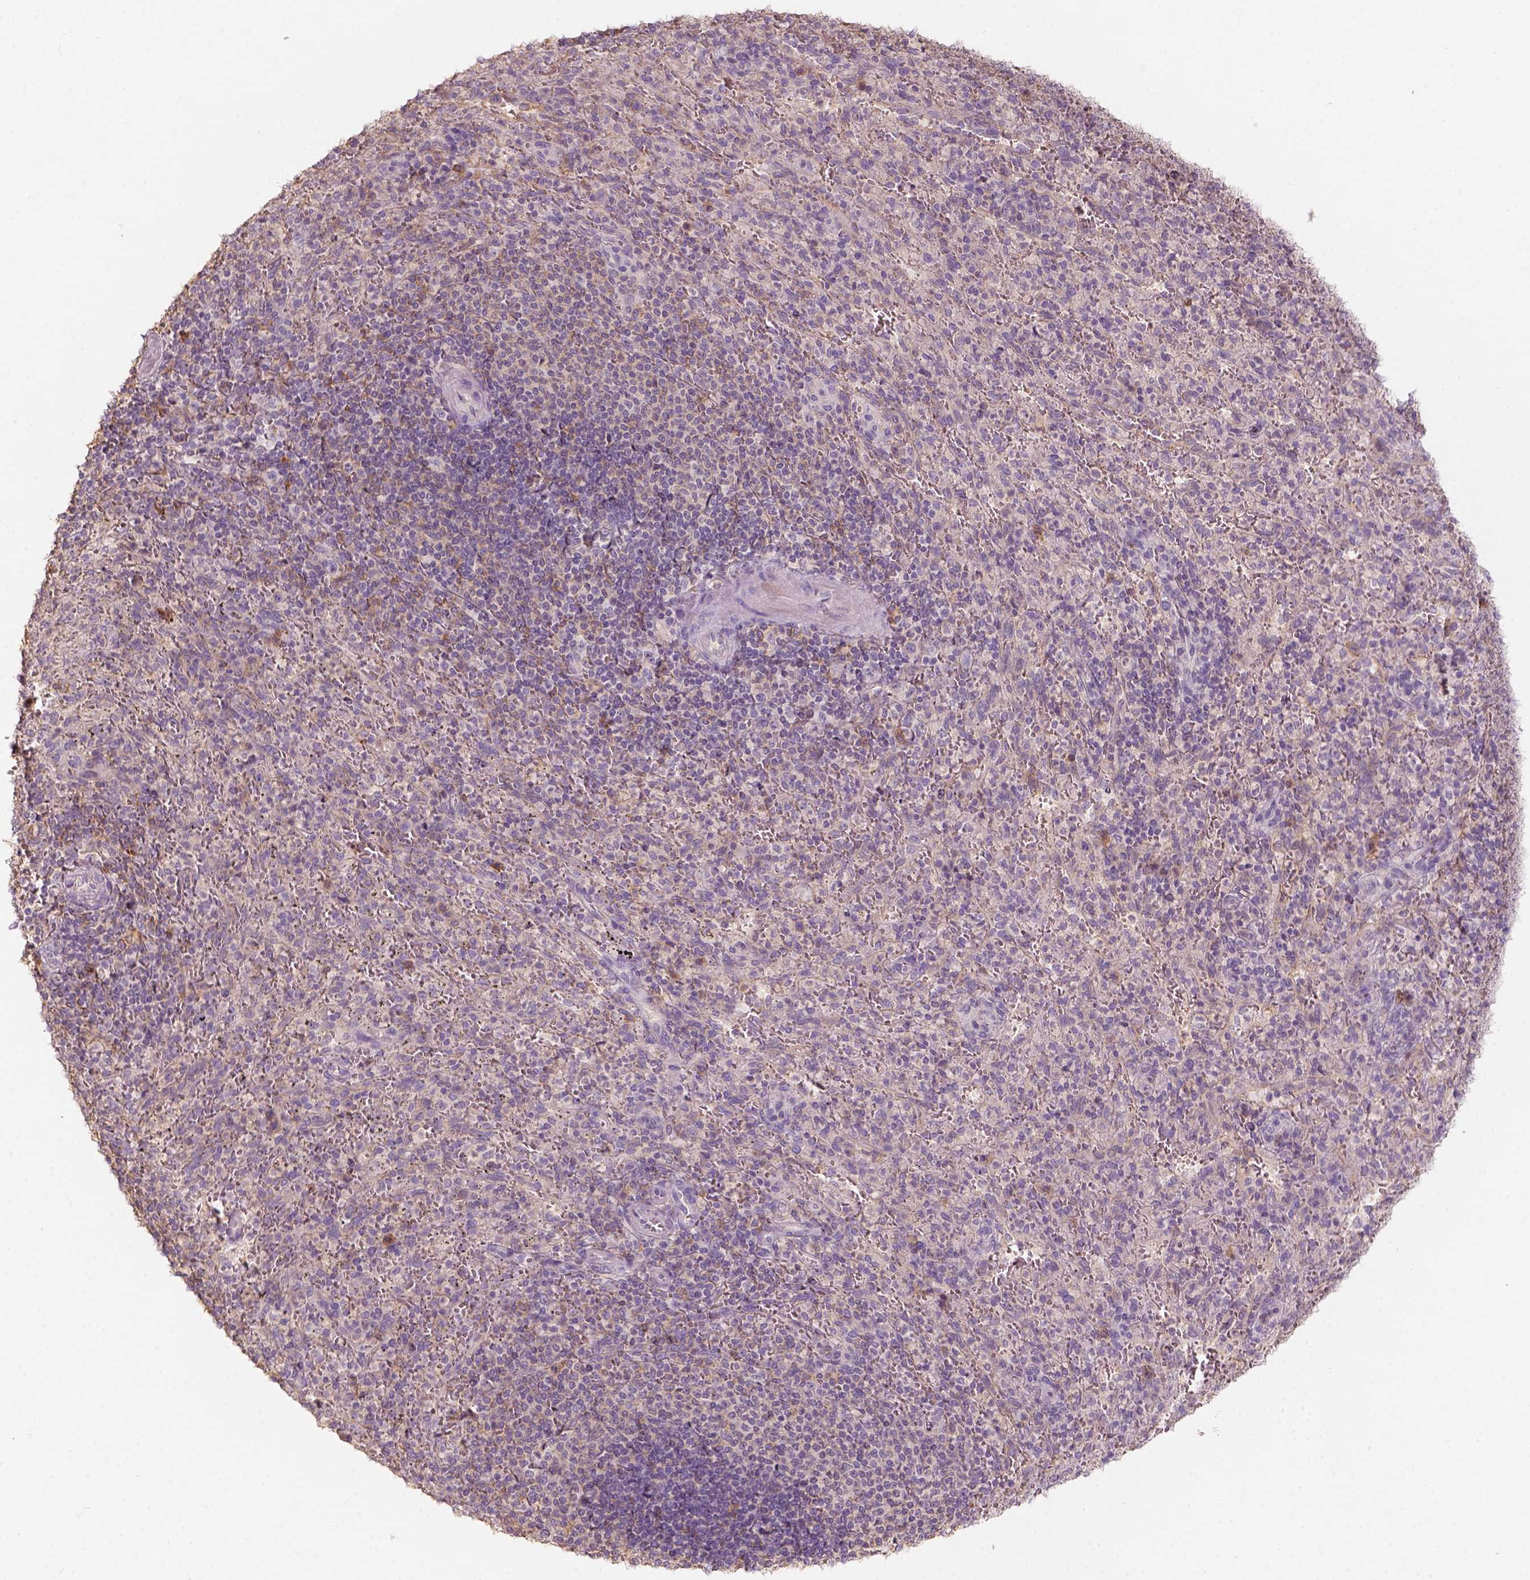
{"staining": {"intensity": "moderate", "quantity": "<25%", "location": "cytoplasmic/membranous"}, "tissue": "spleen", "cell_type": "Cells in red pulp", "image_type": "normal", "snomed": [{"axis": "morphology", "description": "Normal tissue, NOS"}, {"axis": "topography", "description": "Spleen"}], "caption": "Human spleen stained for a protein (brown) exhibits moderate cytoplasmic/membranous positive positivity in approximately <25% of cells in red pulp.", "gene": "AQP9", "patient": {"sex": "male", "age": 57}}